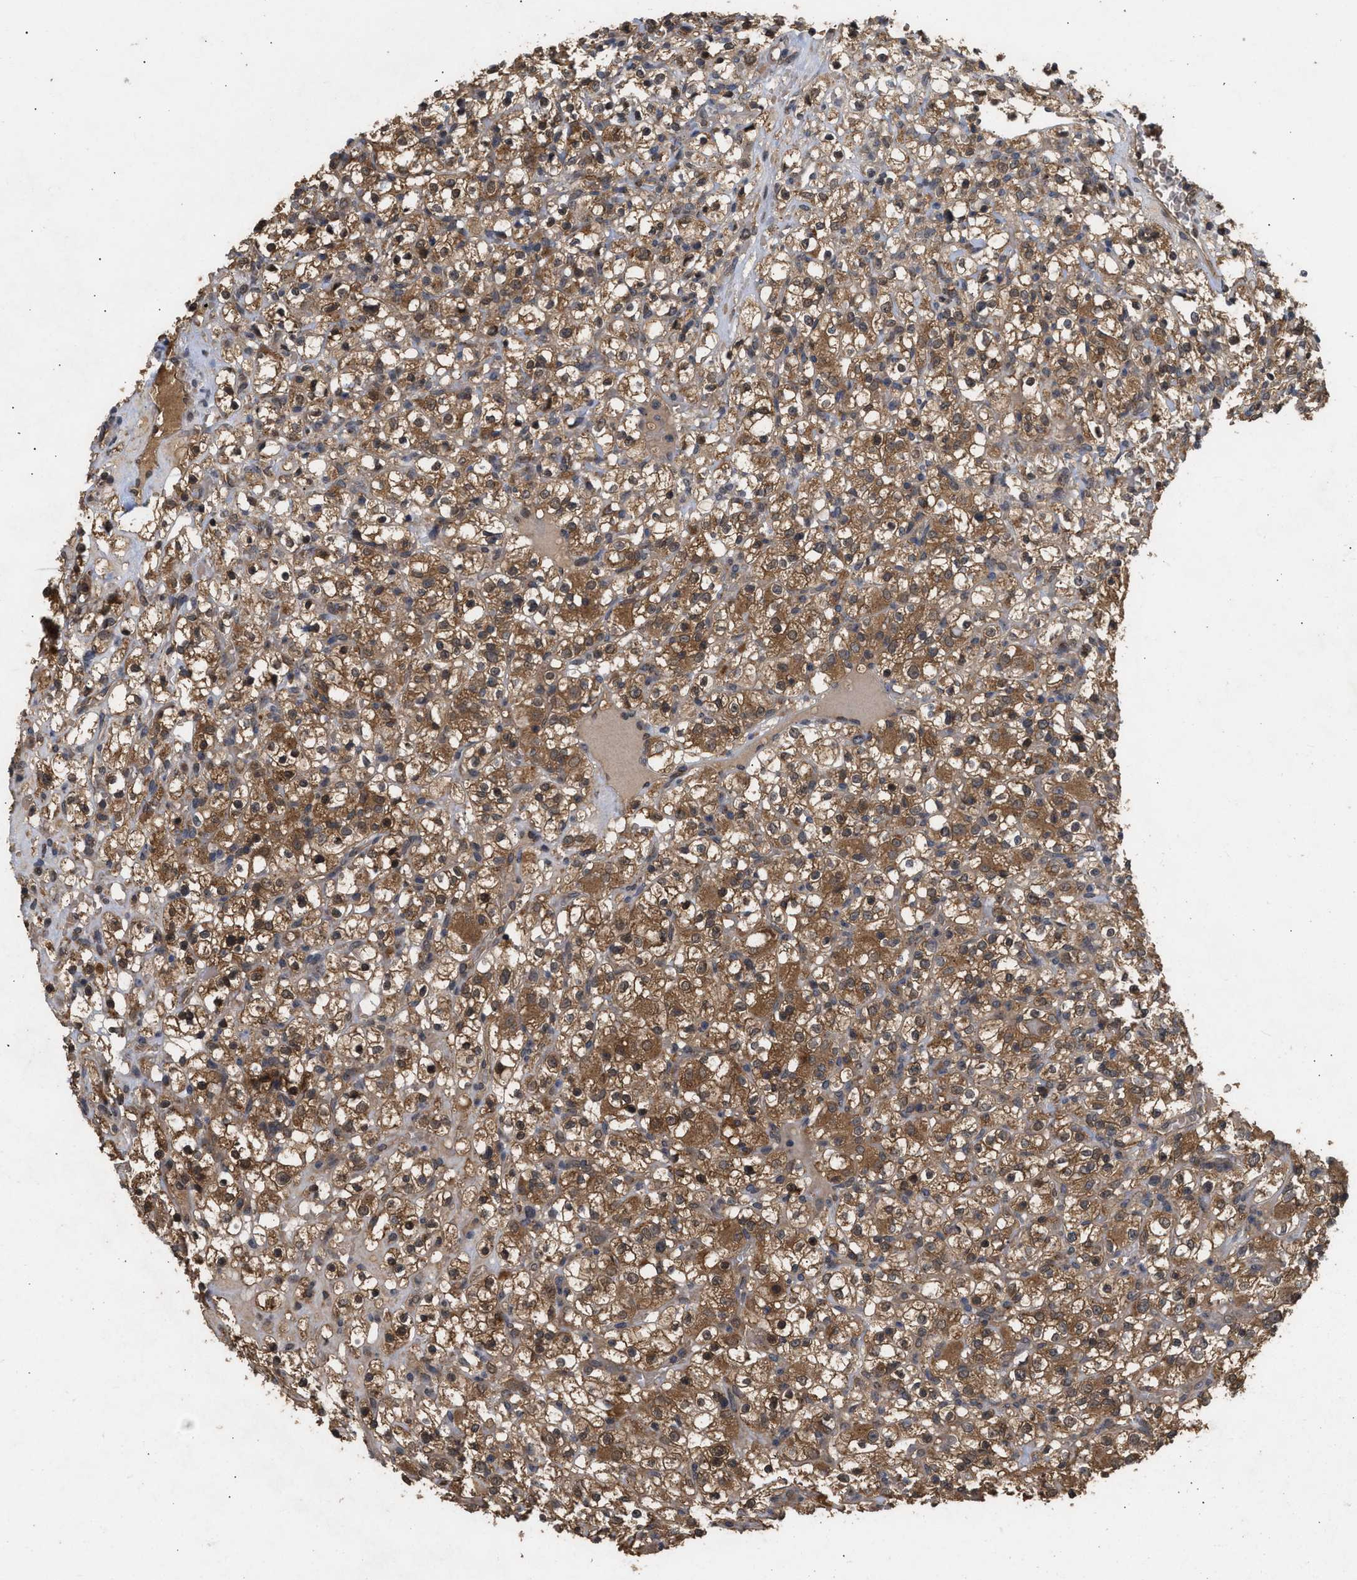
{"staining": {"intensity": "moderate", "quantity": ">75%", "location": "cytoplasmic/membranous"}, "tissue": "renal cancer", "cell_type": "Tumor cells", "image_type": "cancer", "snomed": [{"axis": "morphology", "description": "Normal tissue, NOS"}, {"axis": "morphology", "description": "Adenocarcinoma, NOS"}, {"axis": "topography", "description": "Kidney"}], "caption": "Renal adenocarcinoma tissue displays moderate cytoplasmic/membranous staining in approximately >75% of tumor cells, visualized by immunohistochemistry.", "gene": "FITM1", "patient": {"sex": "female", "age": 72}}